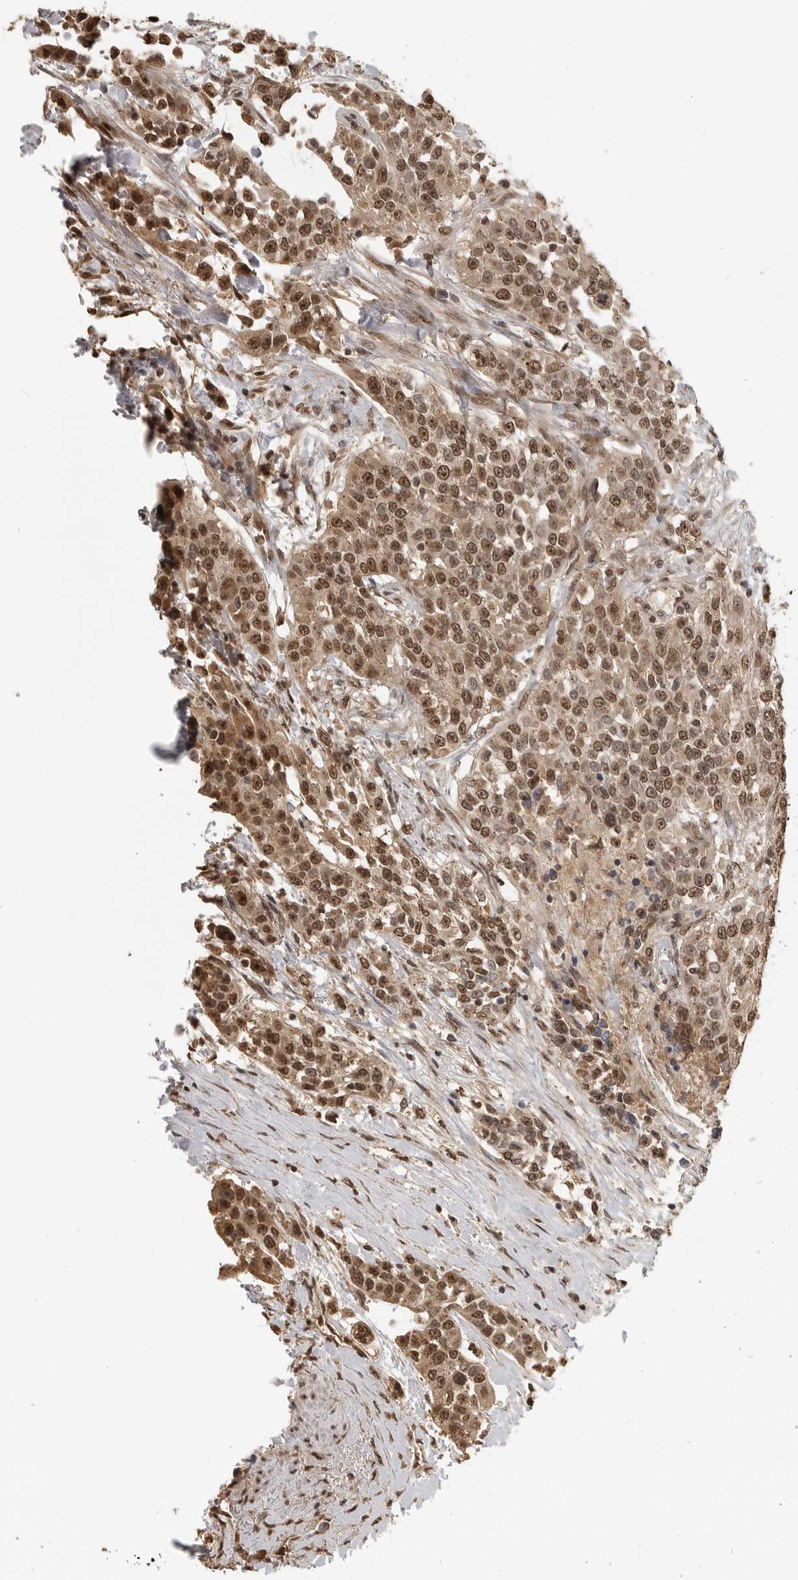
{"staining": {"intensity": "moderate", "quantity": ">75%", "location": "nuclear"}, "tissue": "urothelial cancer", "cell_type": "Tumor cells", "image_type": "cancer", "snomed": [{"axis": "morphology", "description": "Urothelial carcinoma, High grade"}, {"axis": "topography", "description": "Urinary bladder"}], "caption": "DAB immunohistochemical staining of urothelial carcinoma (high-grade) displays moderate nuclear protein positivity in about >75% of tumor cells. The protein is stained brown, and the nuclei are stained in blue (DAB IHC with brightfield microscopy, high magnification).", "gene": "CLOCK", "patient": {"sex": "female", "age": 80}}